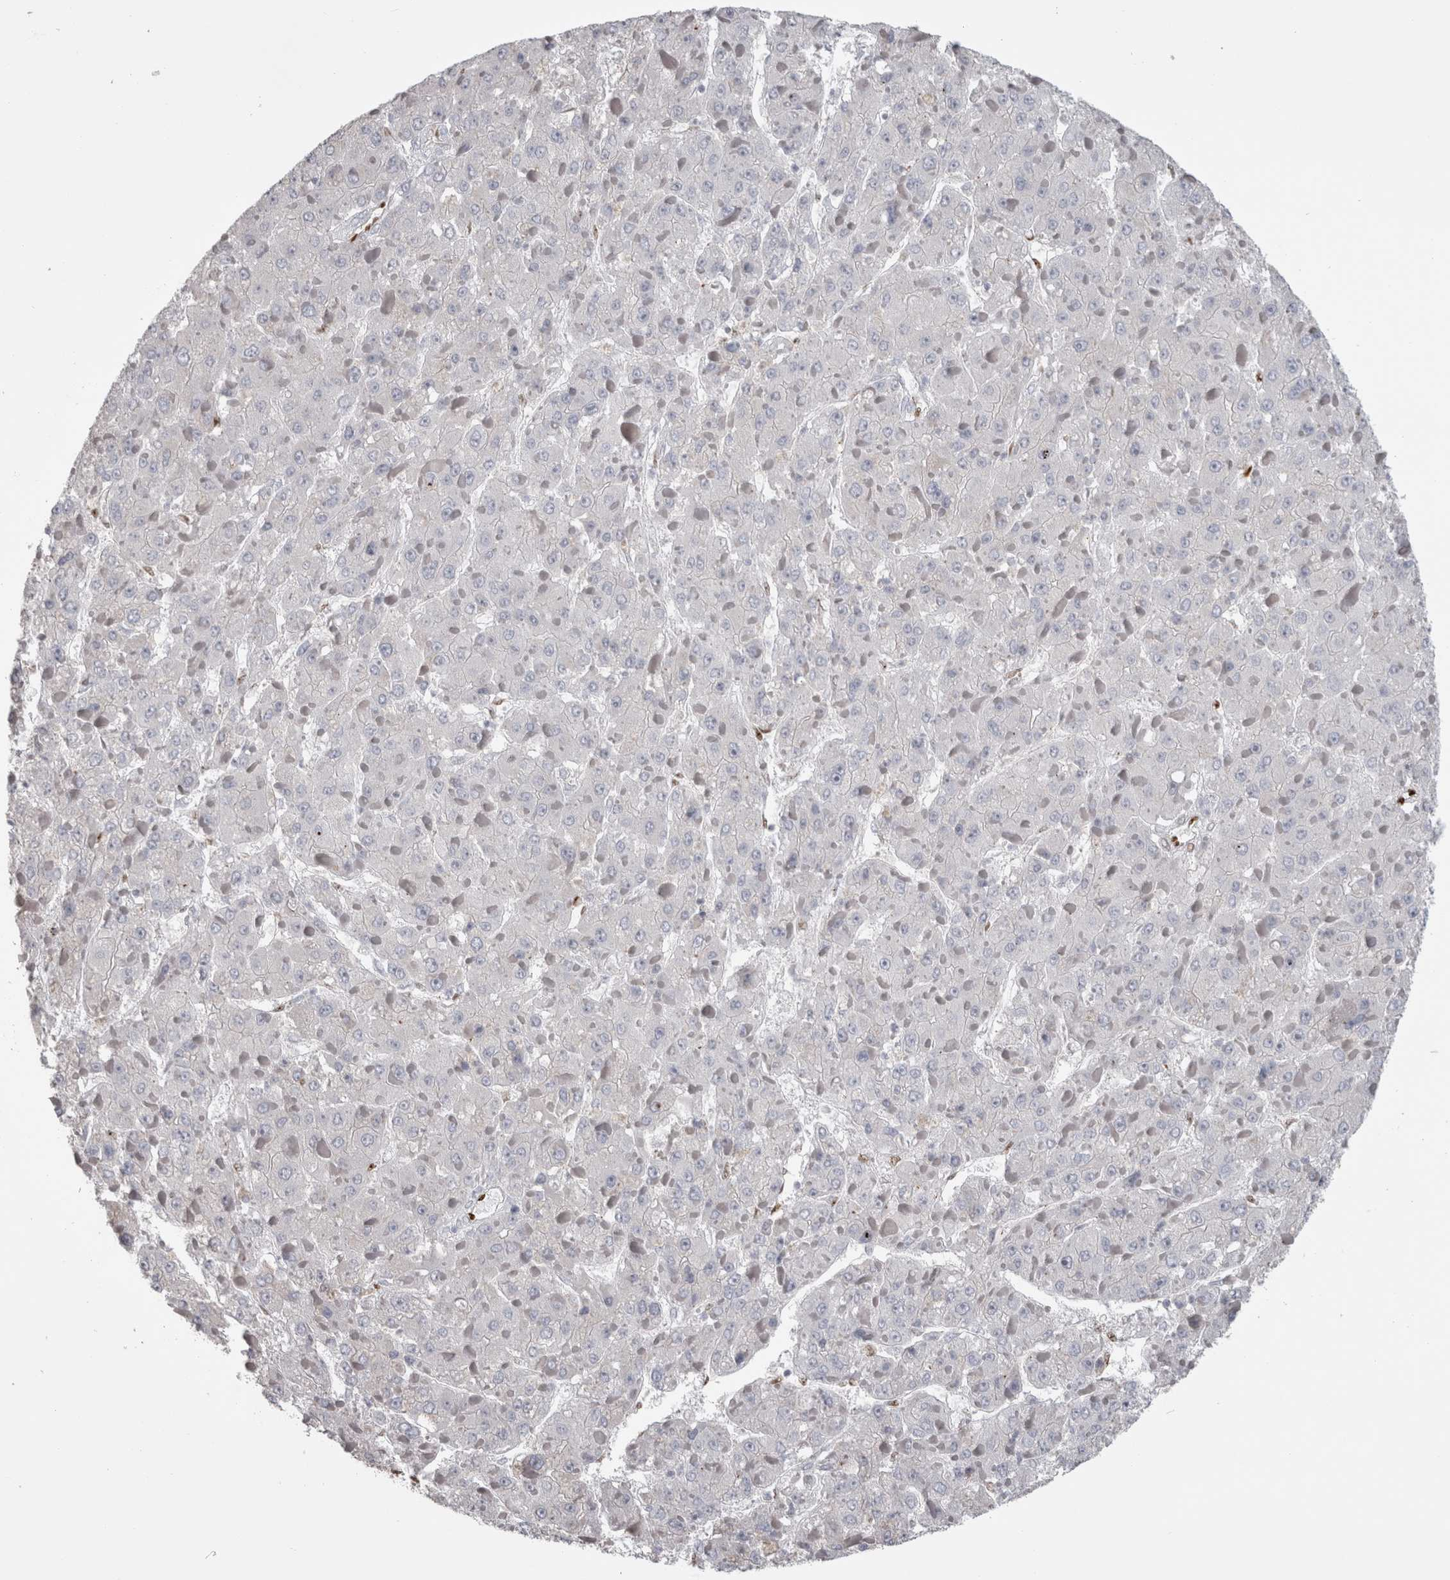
{"staining": {"intensity": "negative", "quantity": "none", "location": "none"}, "tissue": "liver cancer", "cell_type": "Tumor cells", "image_type": "cancer", "snomed": [{"axis": "morphology", "description": "Carcinoma, Hepatocellular, NOS"}, {"axis": "topography", "description": "Liver"}], "caption": "Tumor cells are negative for protein expression in human liver cancer (hepatocellular carcinoma). (Immunohistochemistry (ihc), brightfield microscopy, high magnification).", "gene": "IL33", "patient": {"sex": "female", "age": 73}}